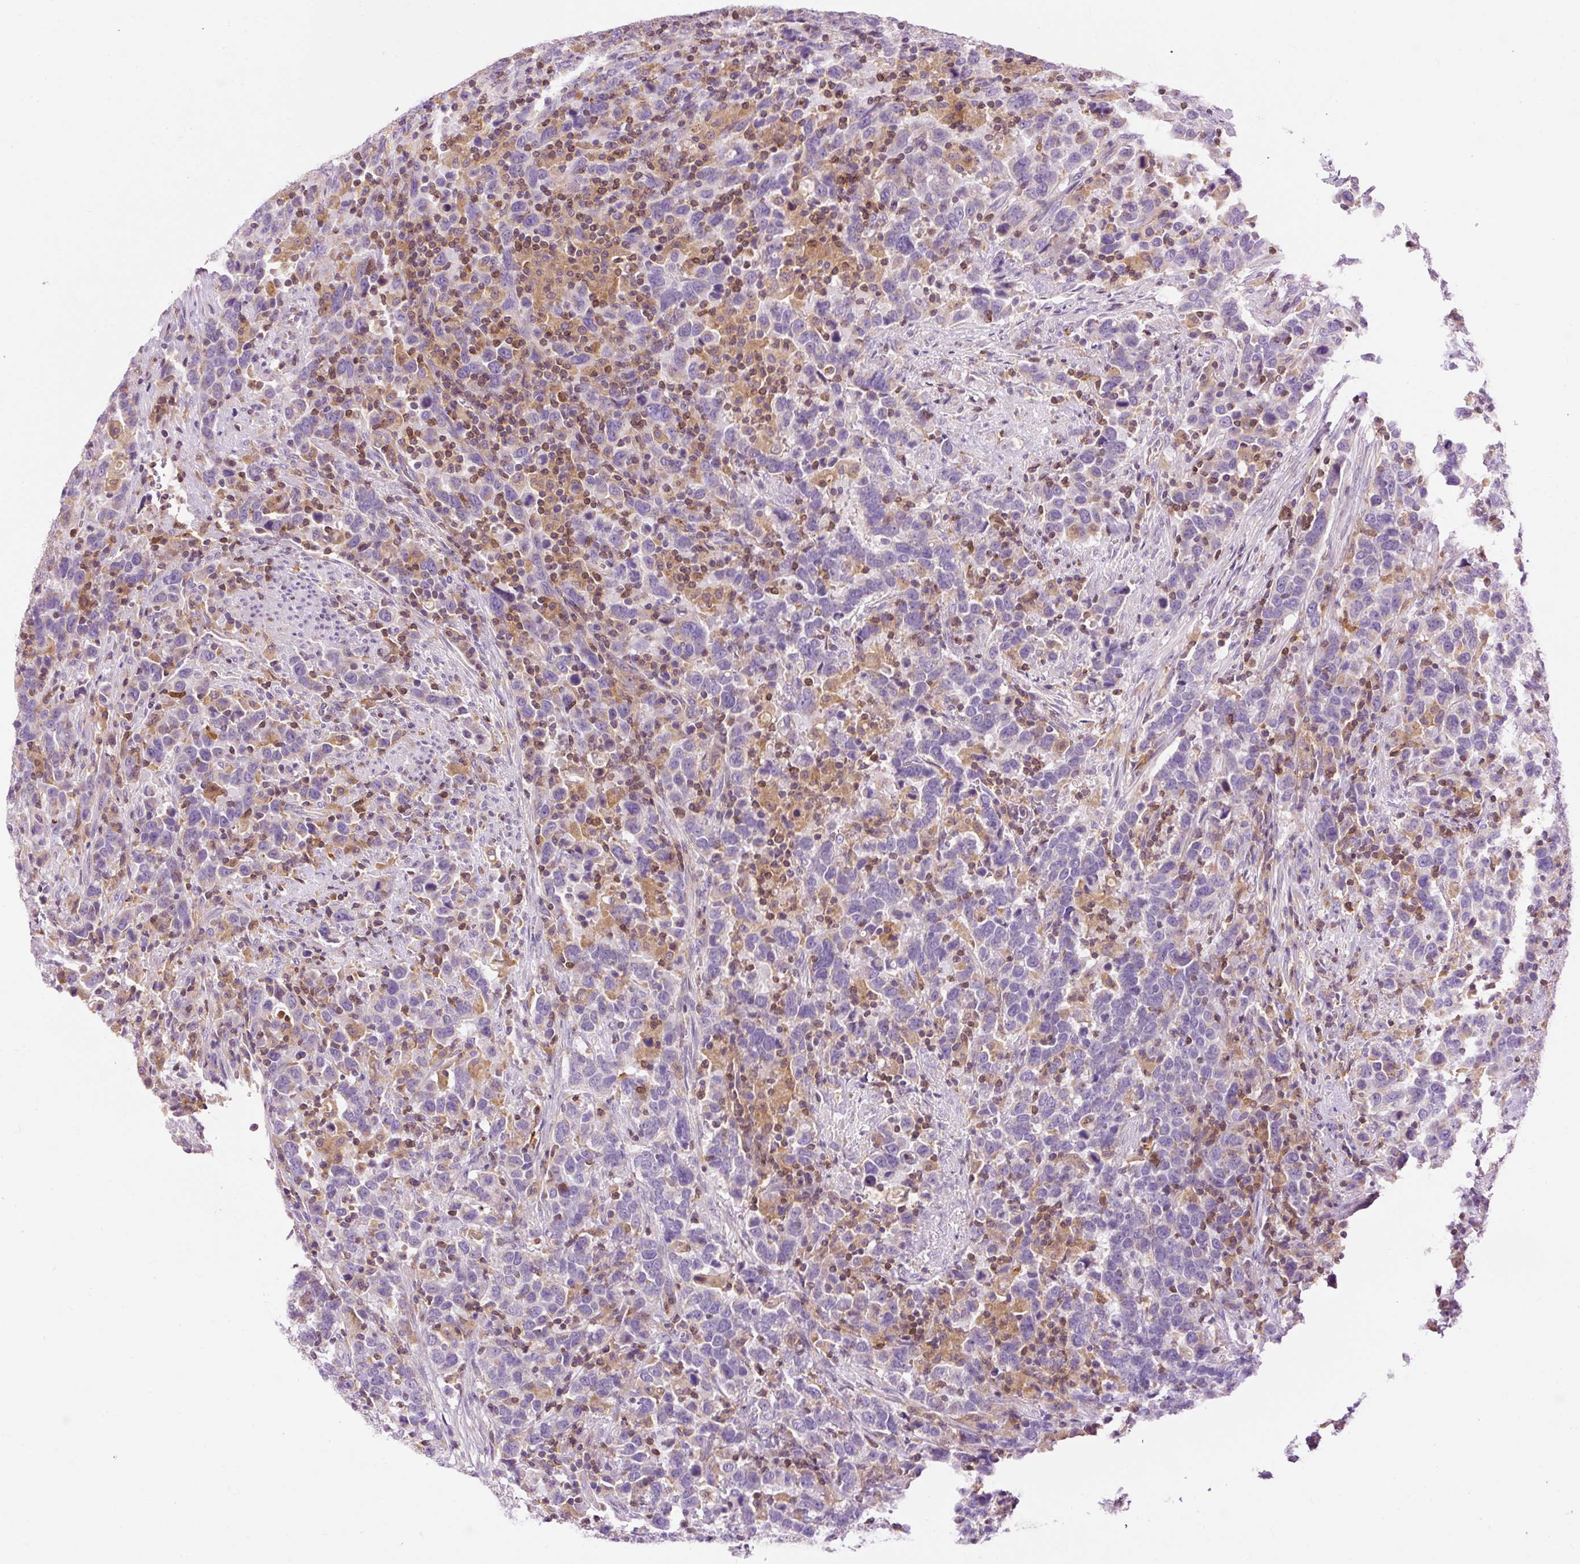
{"staining": {"intensity": "negative", "quantity": "none", "location": "none"}, "tissue": "urothelial cancer", "cell_type": "Tumor cells", "image_type": "cancer", "snomed": [{"axis": "morphology", "description": "Urothelial carcinoma, High grade"}, {"axis": "topography", "description": "Urinary bladder"}], "caption": "An immunohistochemistry image of urothelial cancer is shown. There is no staining in tumor cells of urothelial cancer.", "gene": "CD83", "patient": {"sex": "male", "age": 61}}